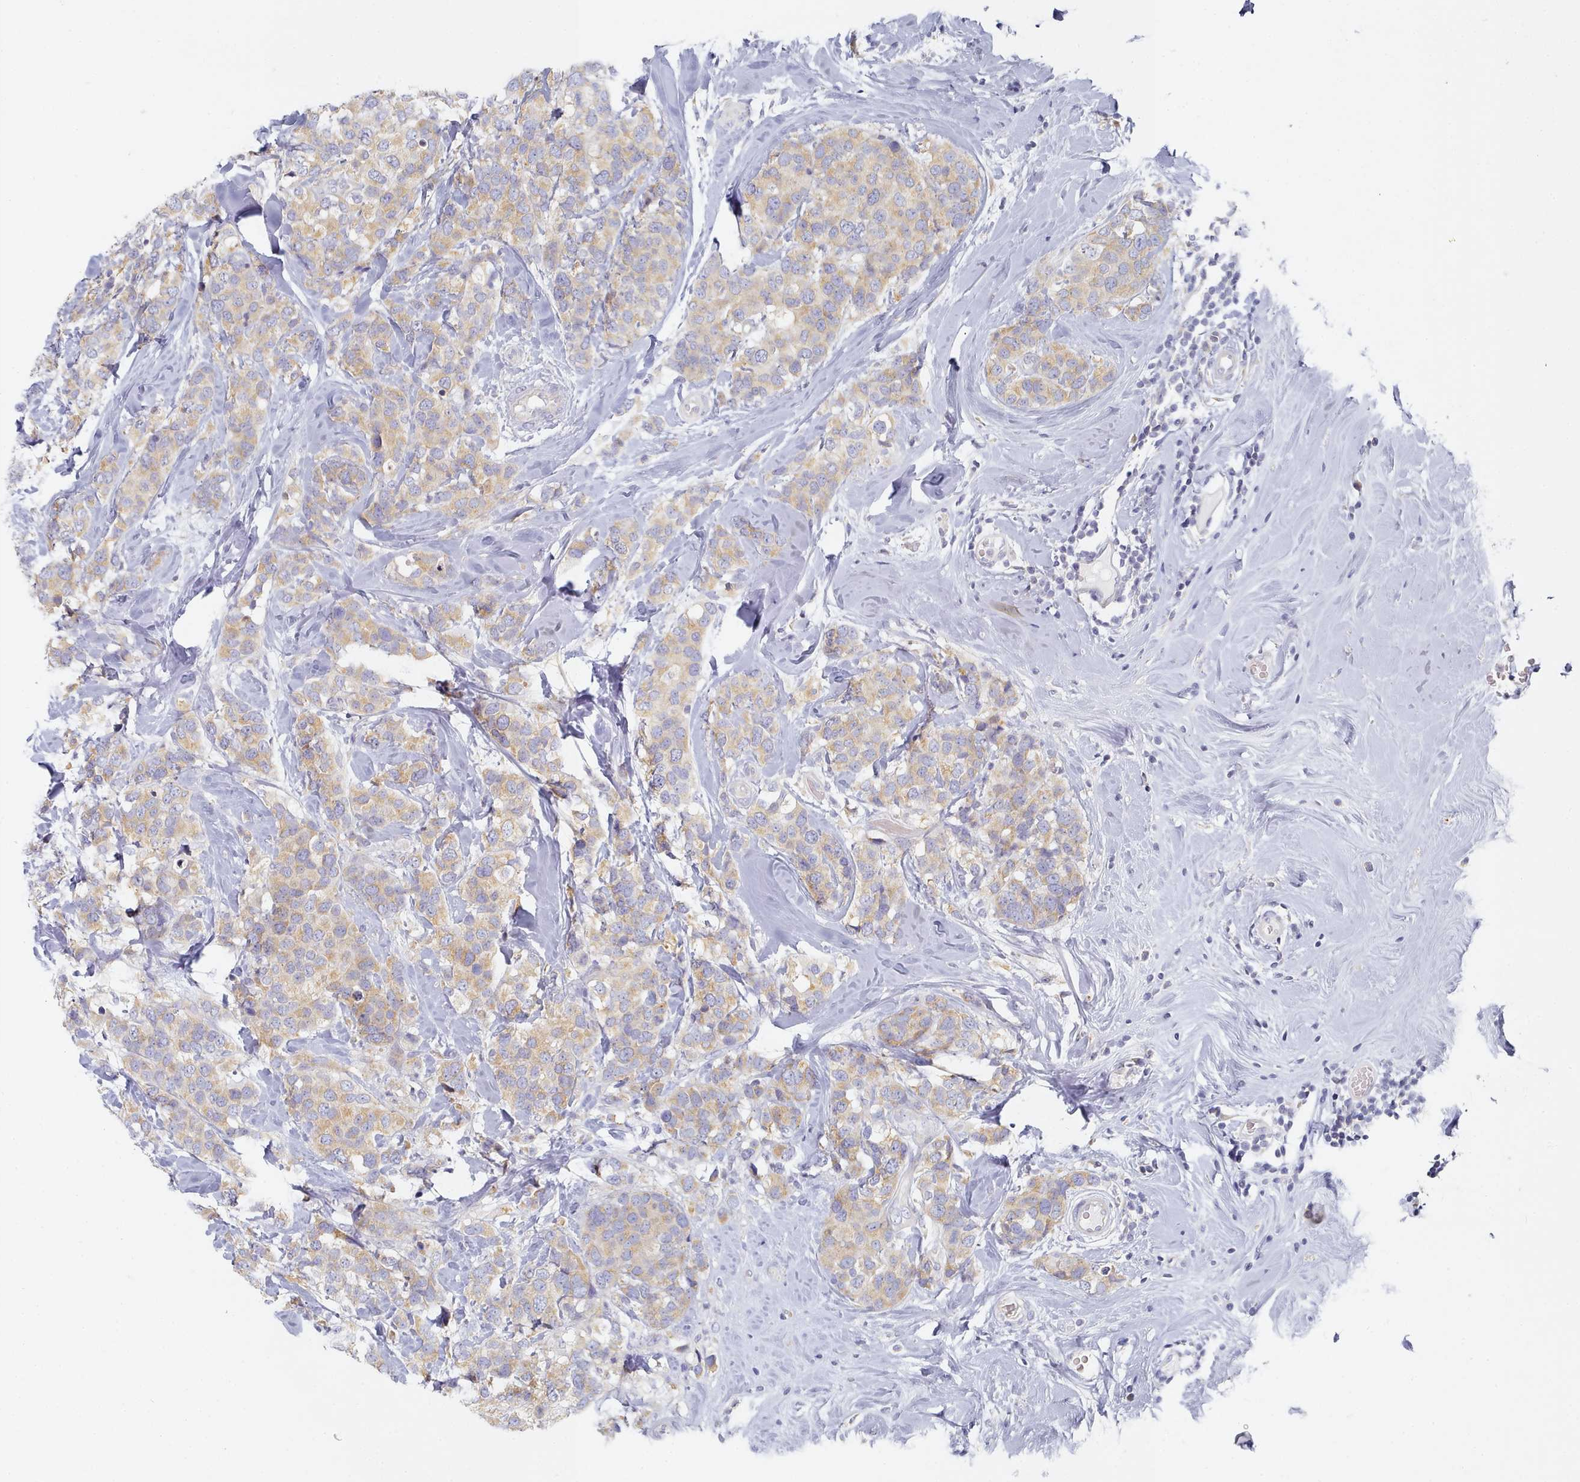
{"staining": {"intensity": "moderate", "quantity": ">75%", "location": "cytoplasmic/membranous"}, "tissue": "breast cancer", "cell_type": "Tumor cells", "image_type": "cancer", "snomed": [{"axis": "morphology", "description": "Lobular carcinoma"}, {"axis": "topography", "description": "Breast"}], "caption": "Protein expression analysis of human breast cancer reveals moderate cytoplasmic/membranous expression in approximately >75% of tumor cells.", "gene": "TYW1B", "patient": {"sex": "female", "age": 59}}